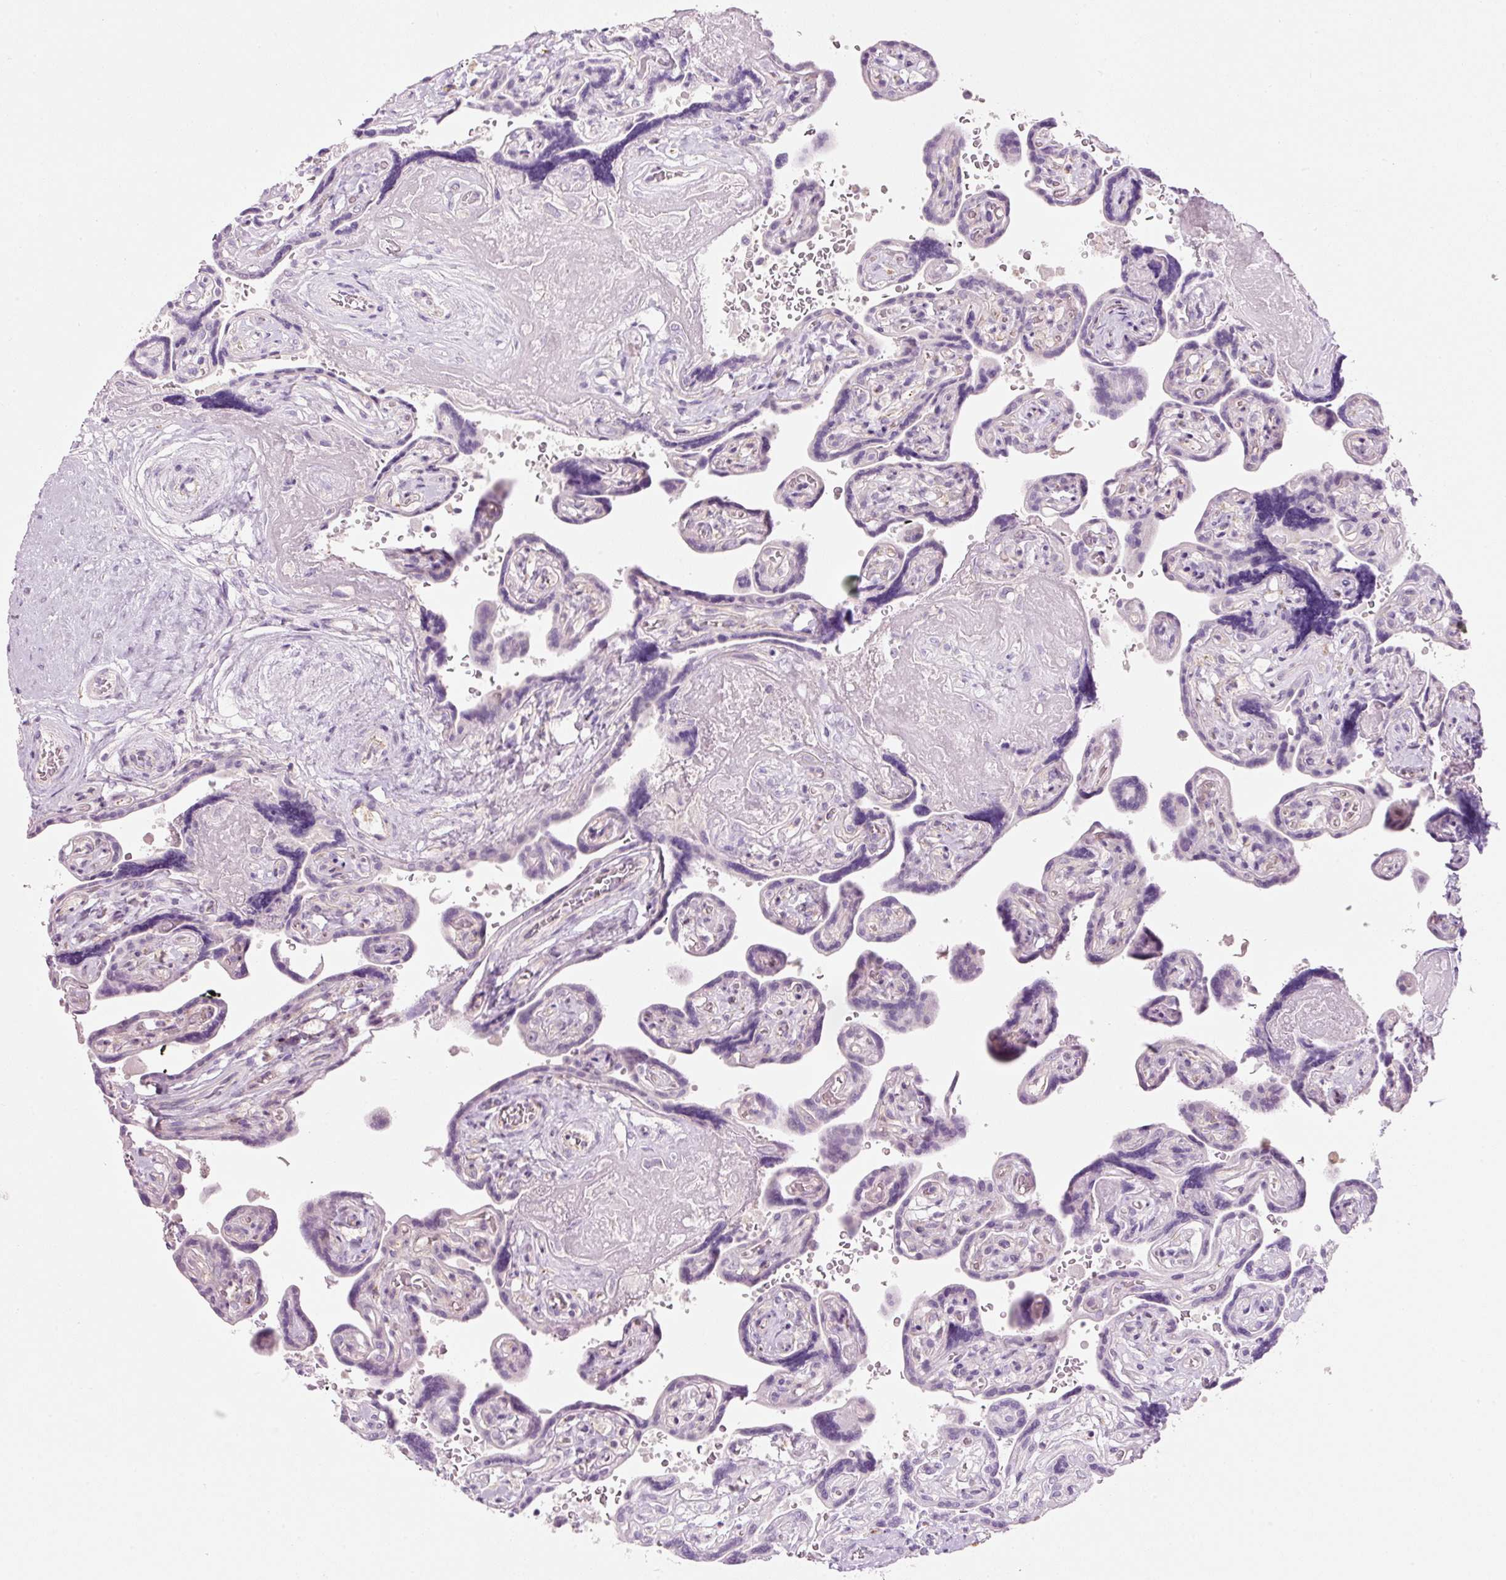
{"staining": {"intensity": "negative", "quantity": "none", "location": "none"}, "tissue": "placenta", "cell_type": "Trophoblastic cells", "image_type": "normal", "snomed": [{"axis": "morphology", "description": "Normal tissue, NOS"}, {"axis": "topography", "description": "Placenta"}], "caption": "DAB (3,3'-diaminobenzidine) immunohistochemical staining of unremarkable human placenta reveals no significant staining in trophoblastic cells.", "gene": "CMA1", "patient": {"sex": "female", "age": 32}}